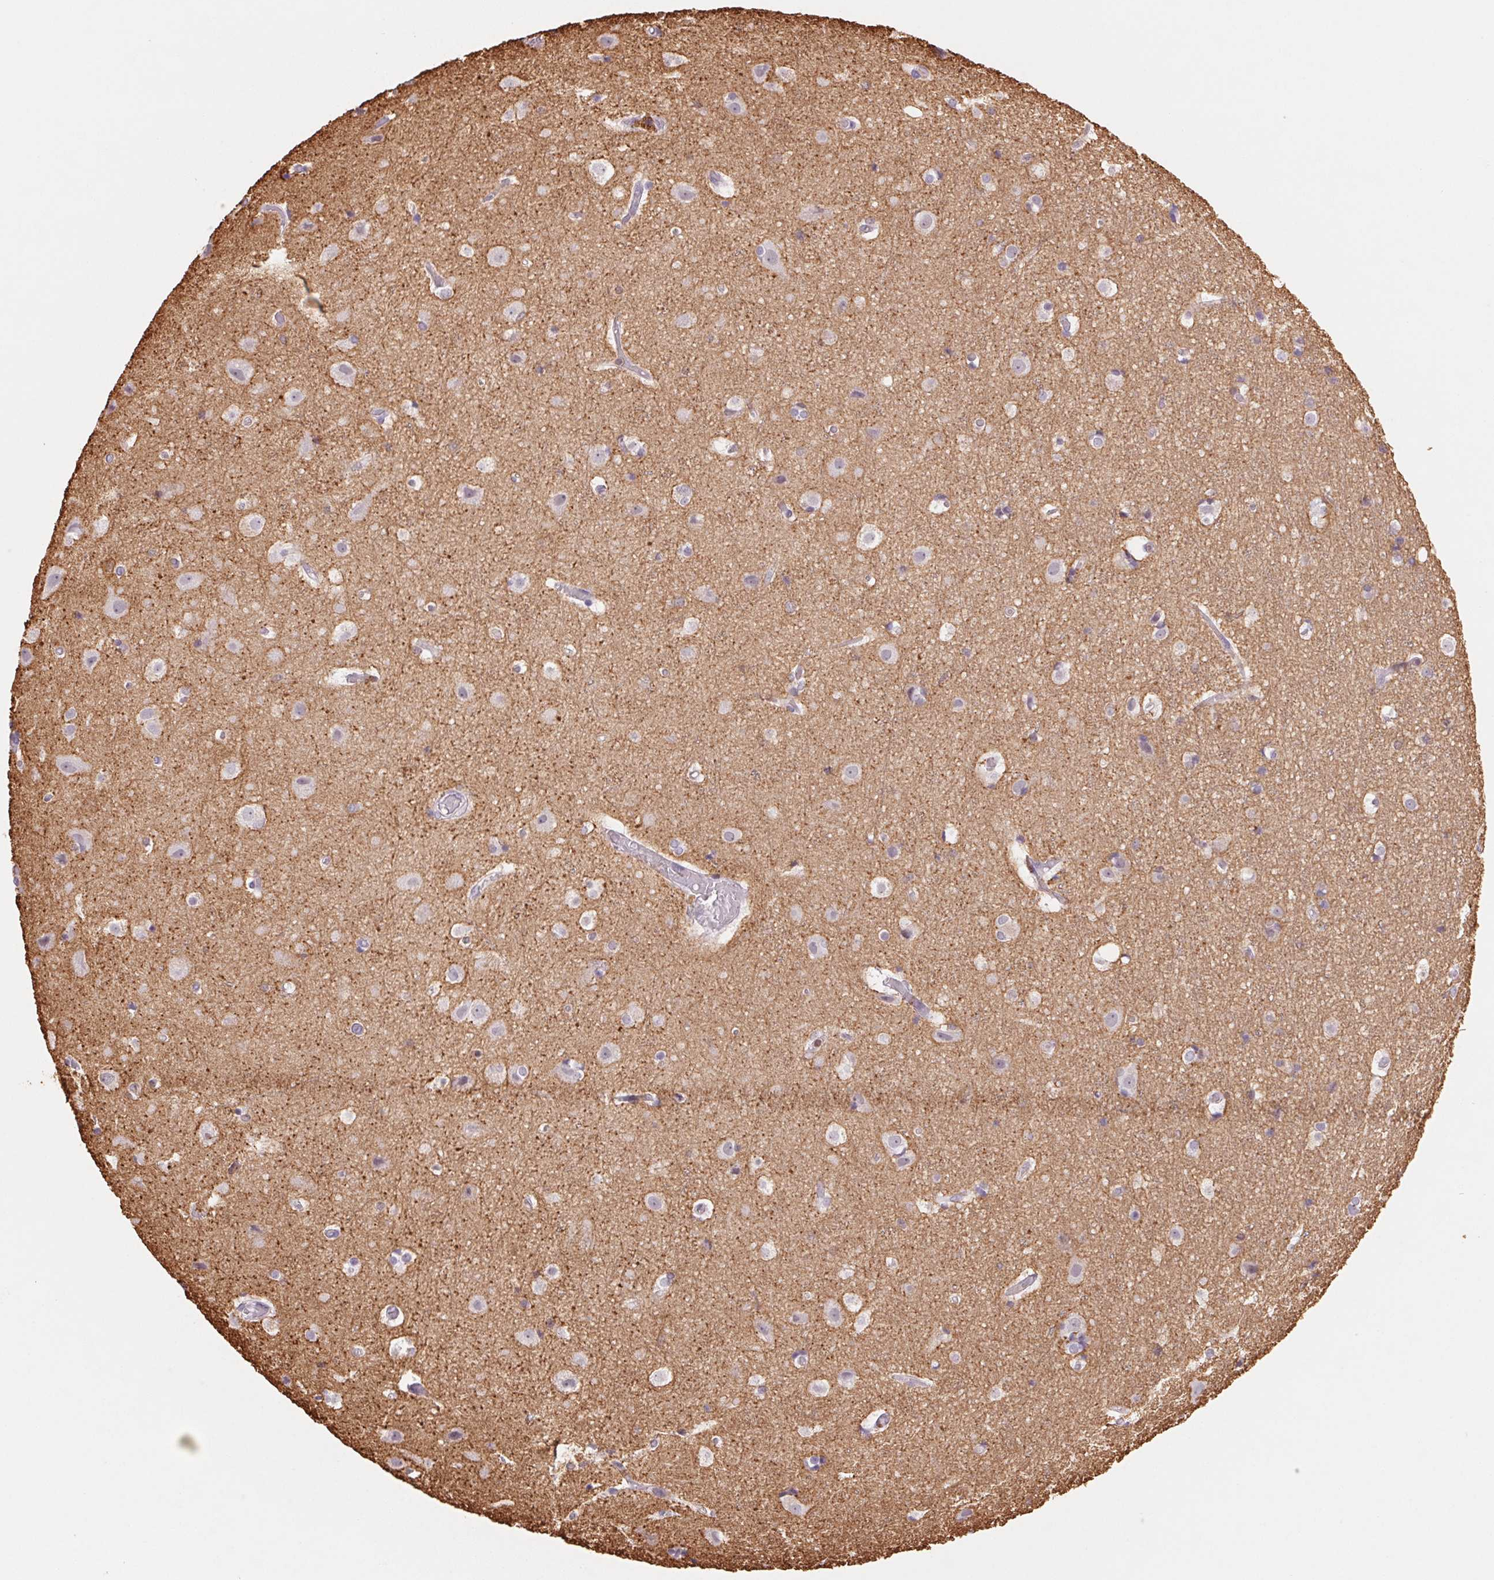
{"staining": {"intensity": "negative", "quantity": "none", "location": "none"}, "tissue": "cerebral cortex", "cell_type": "Endothelial cells", "image_type": "normal", "snomed": [{"axis": "morphology", "description": "Normal tissue, NOS"}, {"axis": "topography", "description": "Cerebral cortex"}], "caption": "High magnification brightfield microscopy of benign cerebral cortex stained with DAB (brown) and counterstained with hematoxylin (blue): endothelial cells show no significant staining.", "gene": "KIF26A", "patient": {"sex": "female", "age": 52}}